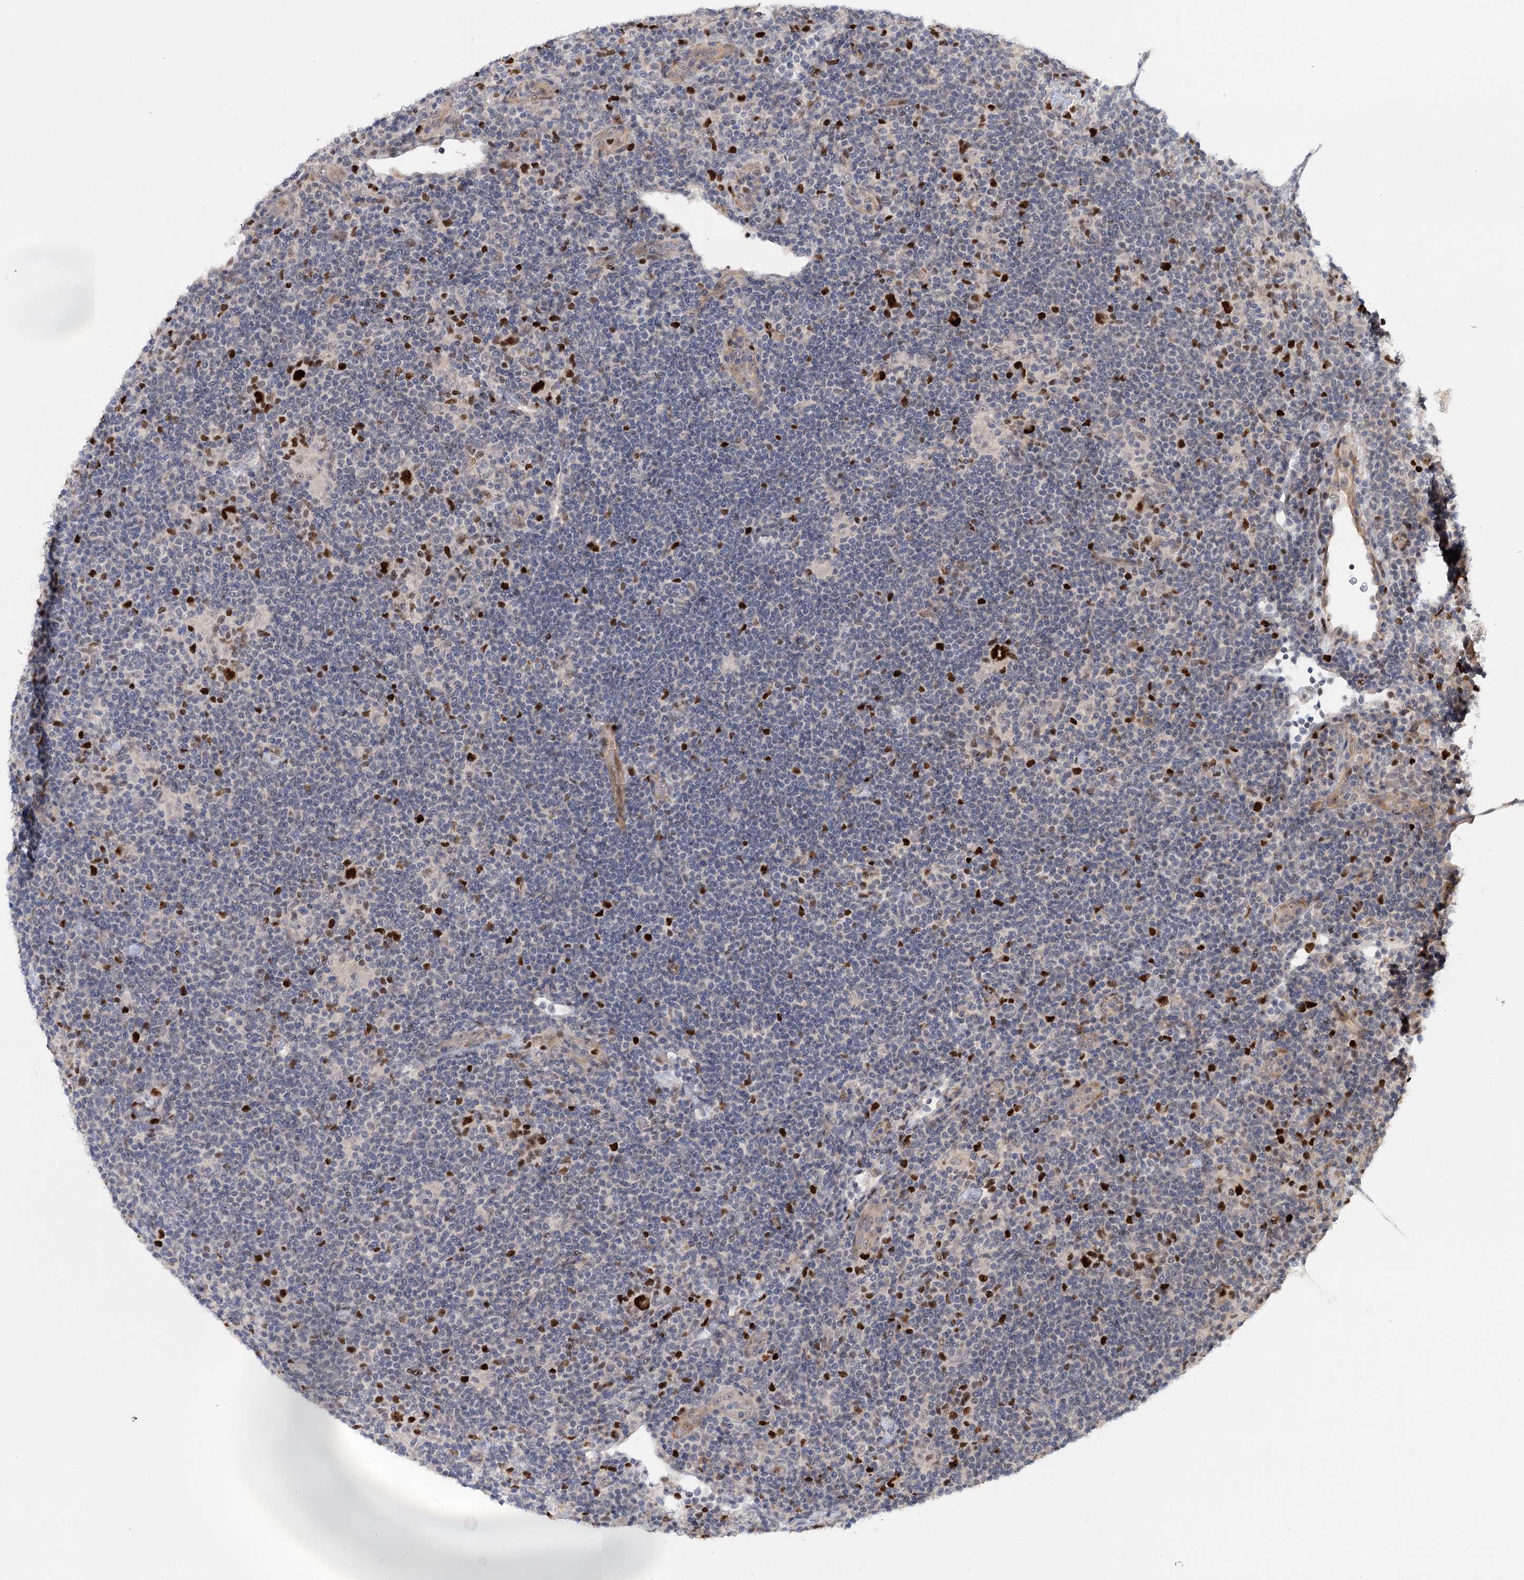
{"staining": {"intensity": "strong", "quantity": ">75%", "location": "nuclear"}, "tissue": "lymphoma", "cell_type": "Tumor cells", "image_type": "cancer", "snomed": [{"axis": "morphology", "description": "Hodgkin's disease, NOS"}, {"axis": "topography", "description": "Lymph node"}], "caption": "A brown stain shows strong nuclear positivity of a protein in human lymphoma tumor cells. Using DAB (brown) and hematoxylin (blue) stains, captured at high magnification using brightfield microscopy.", "gene": "PIK3C2A", "patient": {"sex": "female", "age": 57}}